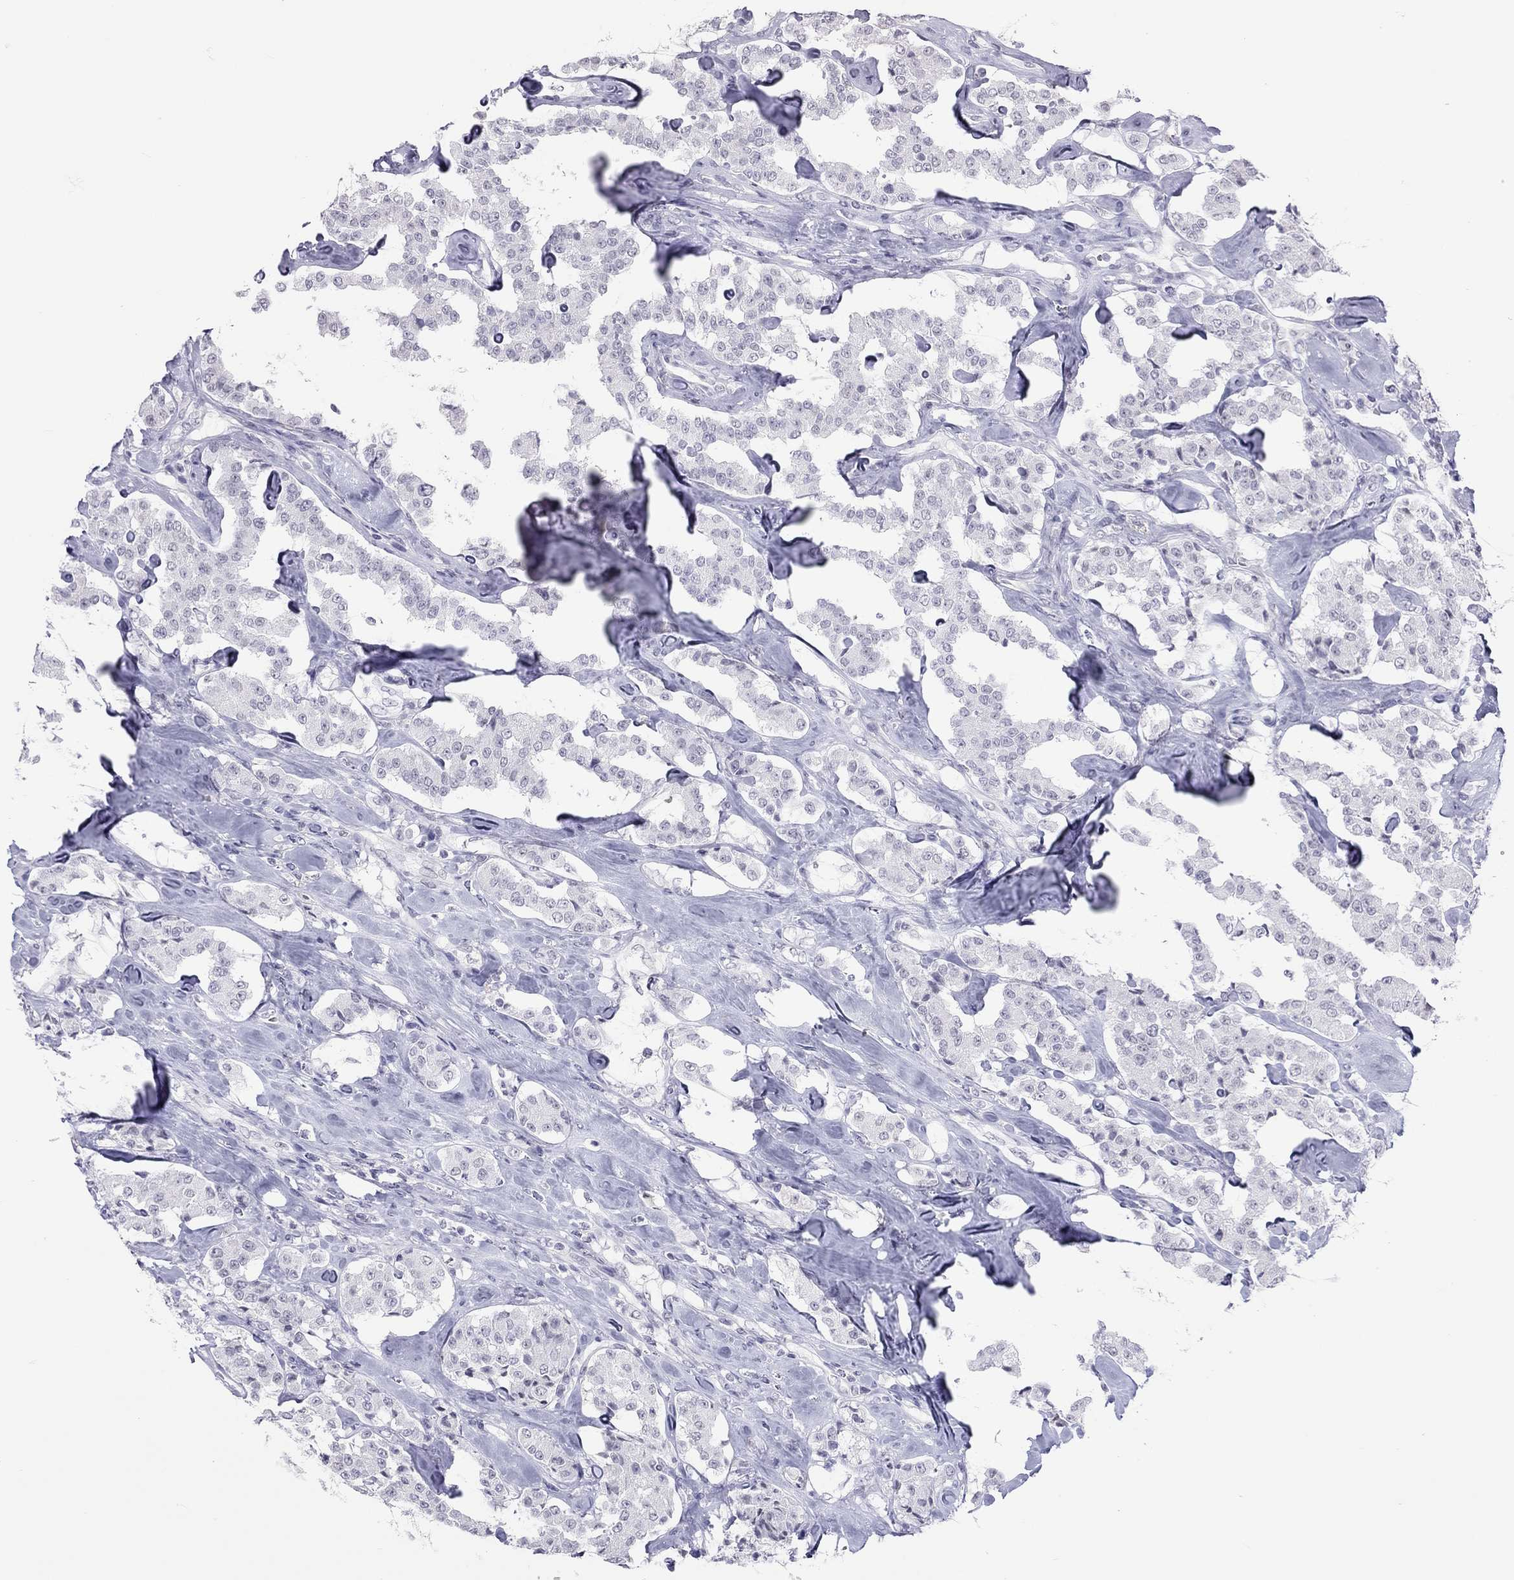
{"staining": {"intensity": "negative", "quantity": "none", "location": "none"}, "tissue": "carcinoid", "cell_type": "Tumor cells", "image_type": "cancer", "snomed": [{"axis": "morphology", "description": "Carcinoid, malignant, NOS"}, {"axis": "topography", "description": "Pancreas"}], "caption": "Carcinoid (malignant) stained for a protein using IHC displays no positivity tumor cells.", "gene": "JHY", "patient": {"sex": "male", "age": 41}}